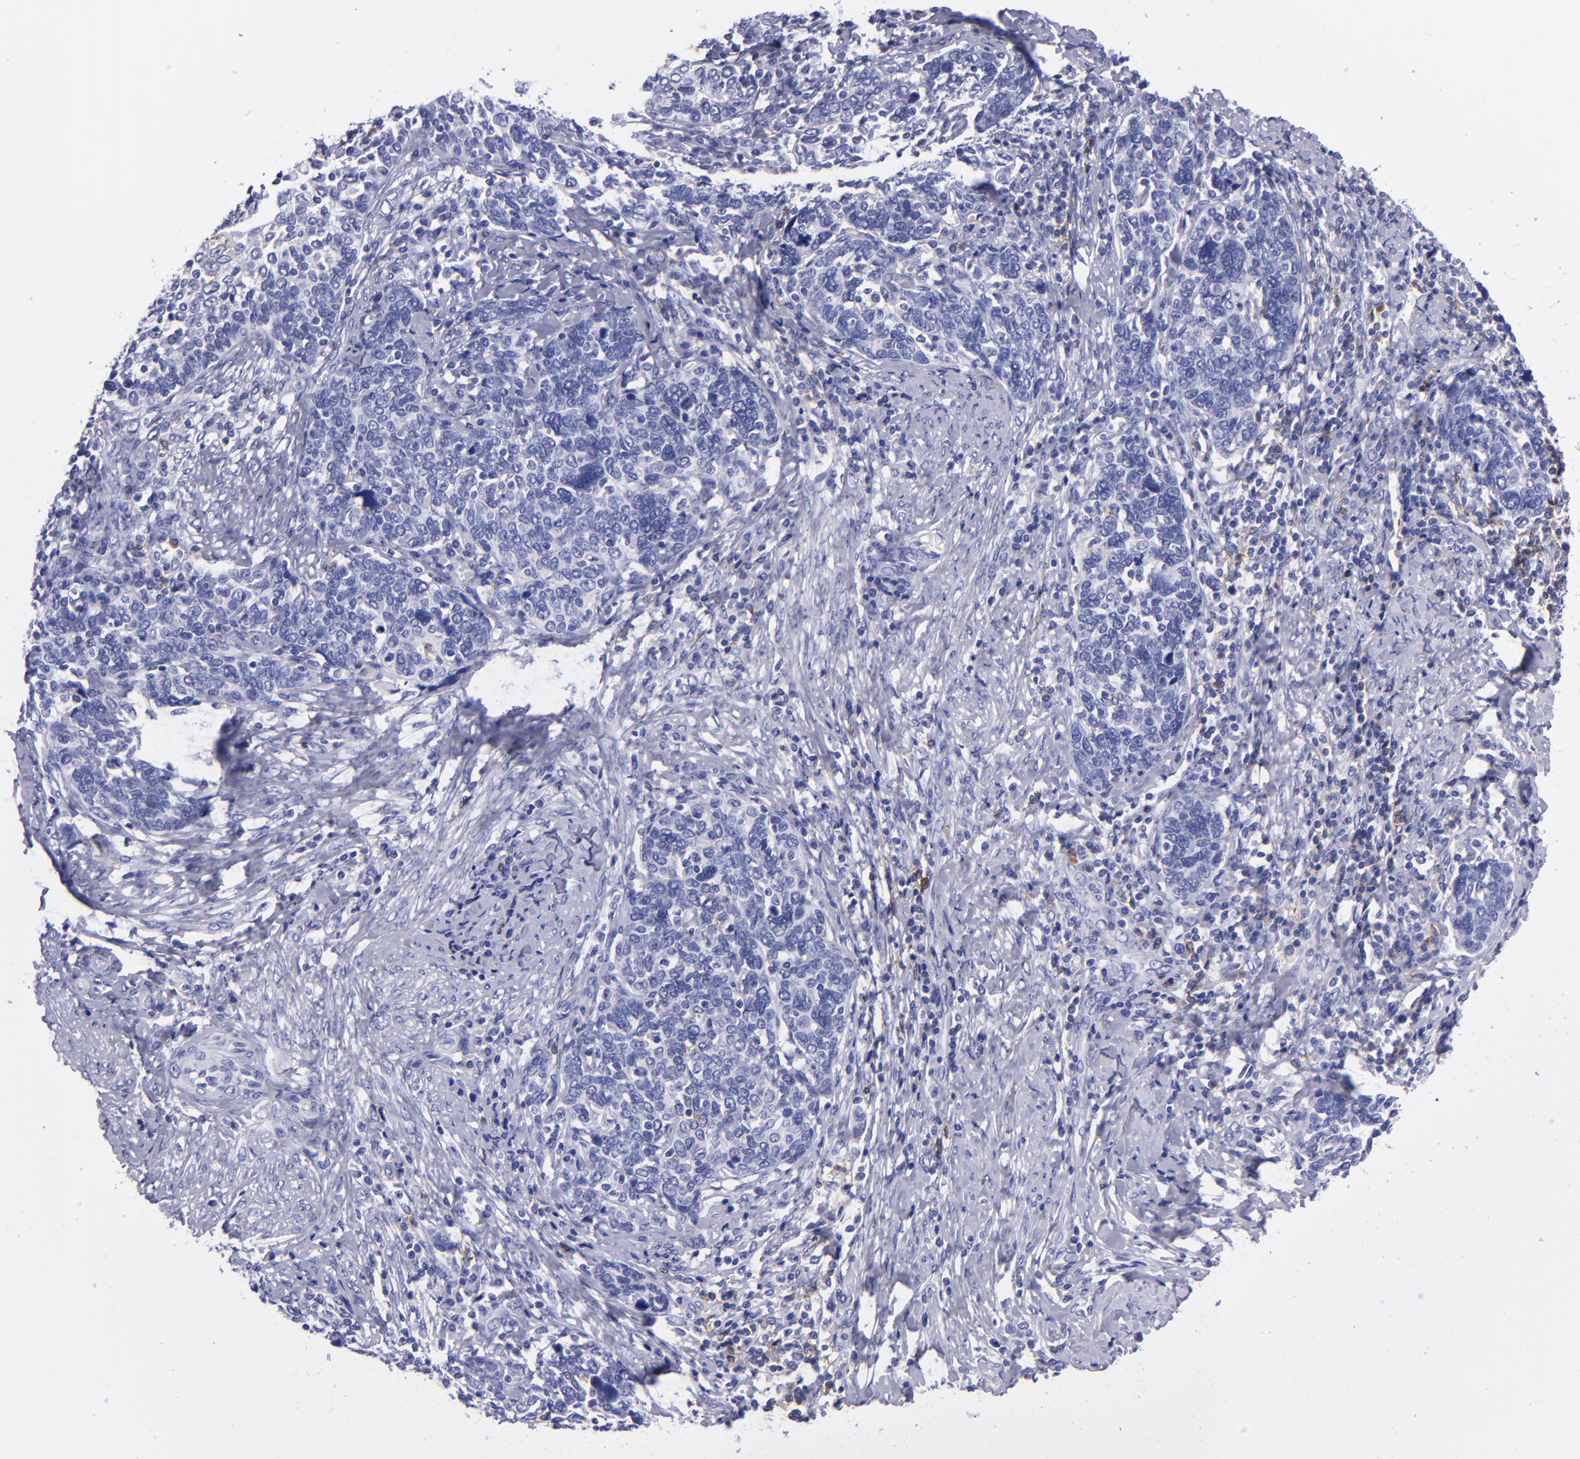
{"staining": {"intensity": "negative", "quantity": "none", "location": "none"}, "tissue": "cervical cancer", "cell_type": "Tumor cells", "image_type": "cancer", "snomed": [{"axis": "morphology", "description": "Squamous cell carcinoma, NOS"}, {"axis": "topography", "description": "Cervix"}], "caption": "Cervical cancer was stained to show a protein in brown. There is no significant positivity in tumor cells.", "gene": "CD37", "patient": {"sex": "female", "age": 41}}